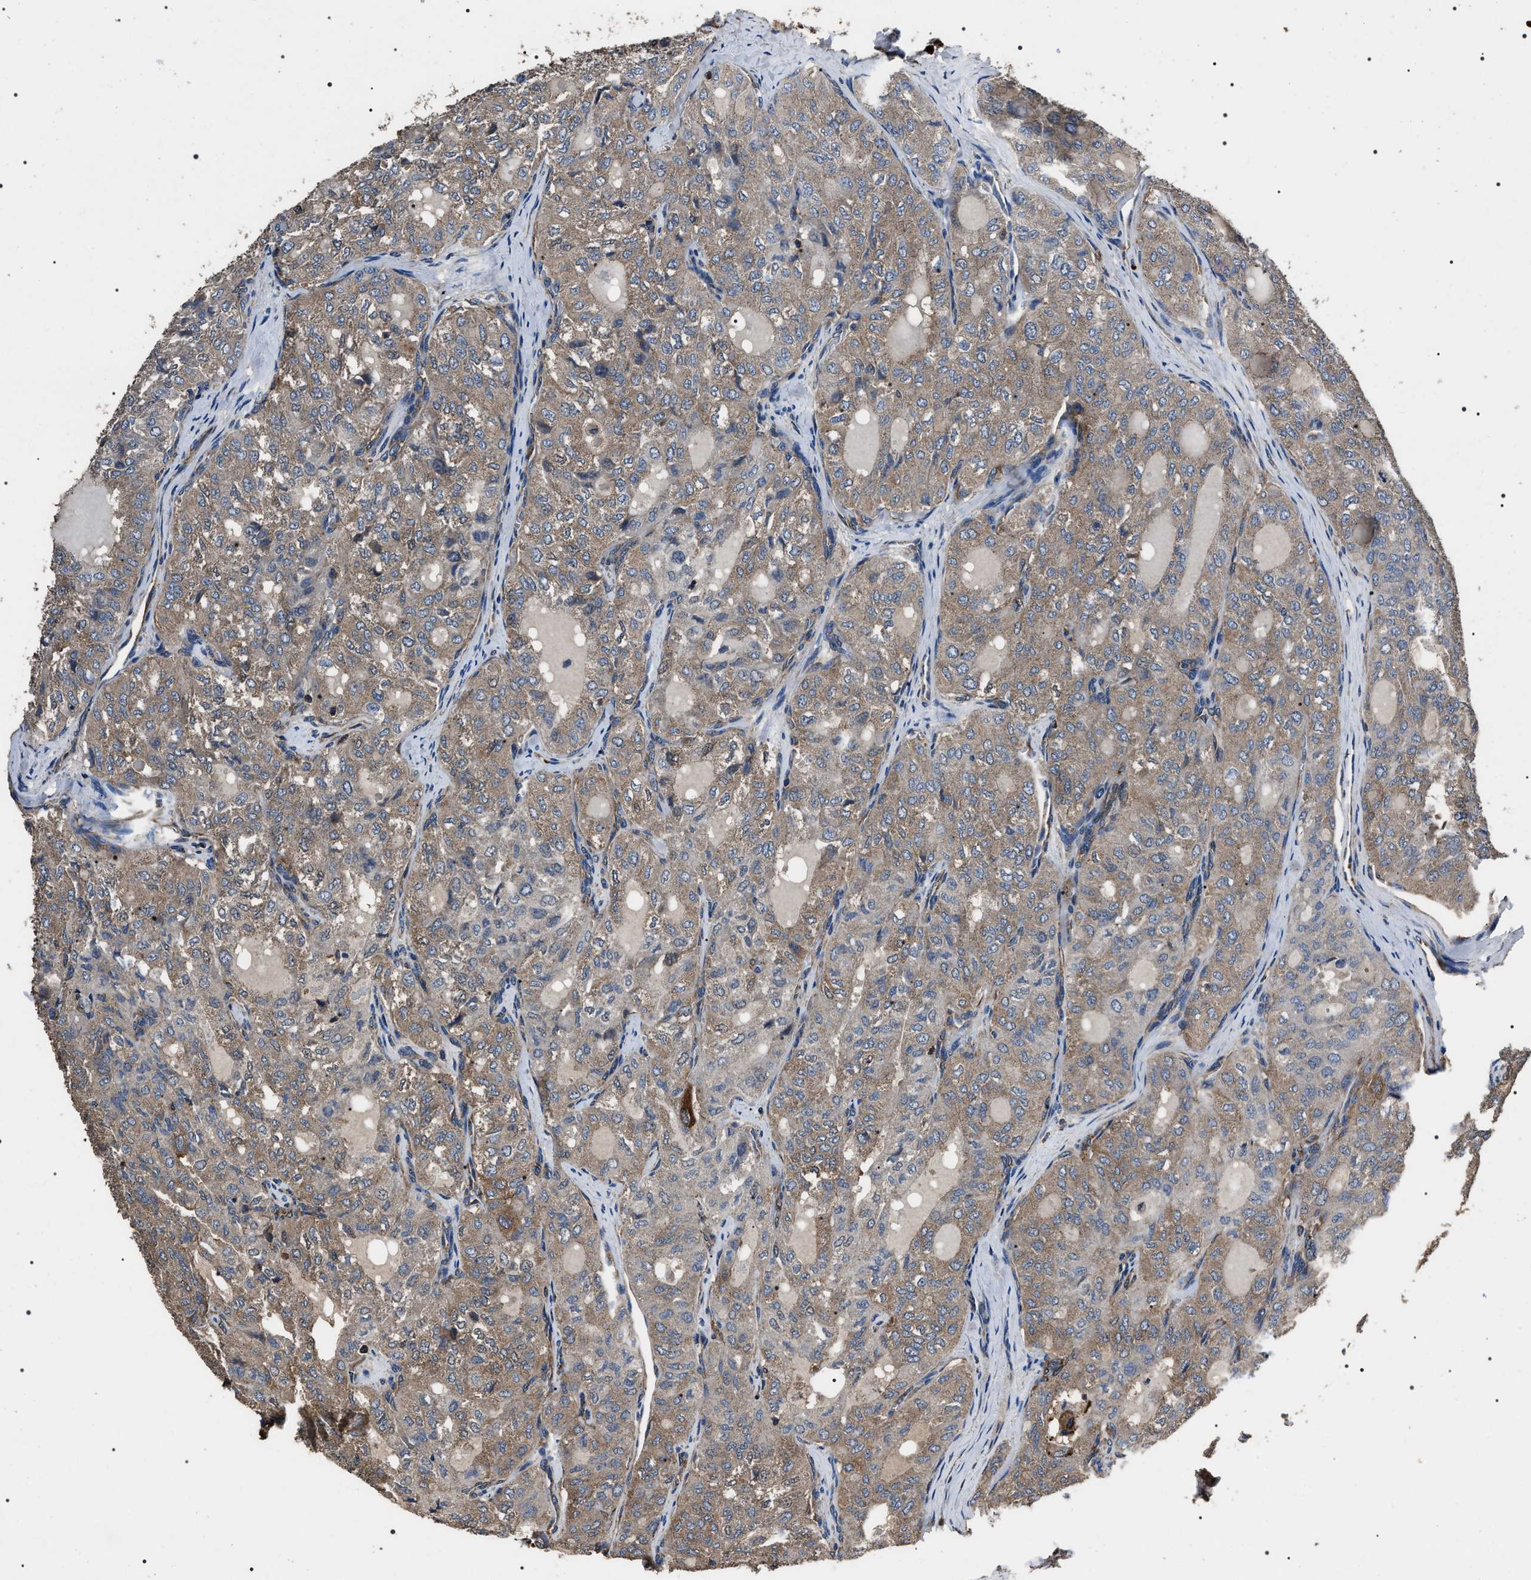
{"staining": {"intensity": "moderate", "quantity": ">75%", "location": "cytoplasmic/membranous"}, "tissue": "thyroid cancer", "cell_type": "Tumor cells", "image_type": "cancer", "snomed": [{"axis": "morphology", "description": "Follicular adenoma carcinoma, NOS"}, {"axis": "topography", "description": "Thyroid gland"}], "caption": "Immunohistochemistry (DAB) staining of human thyroid follicular adenoma carcinoma reveals moderate cytoplasmic/membranous protein expression in approximately >75% of tumor cells. (Brightfield microscopy of DAB IHC at high magnification).", "gene": "HSCB", "patient": {"sex": "male", "age": 75}}